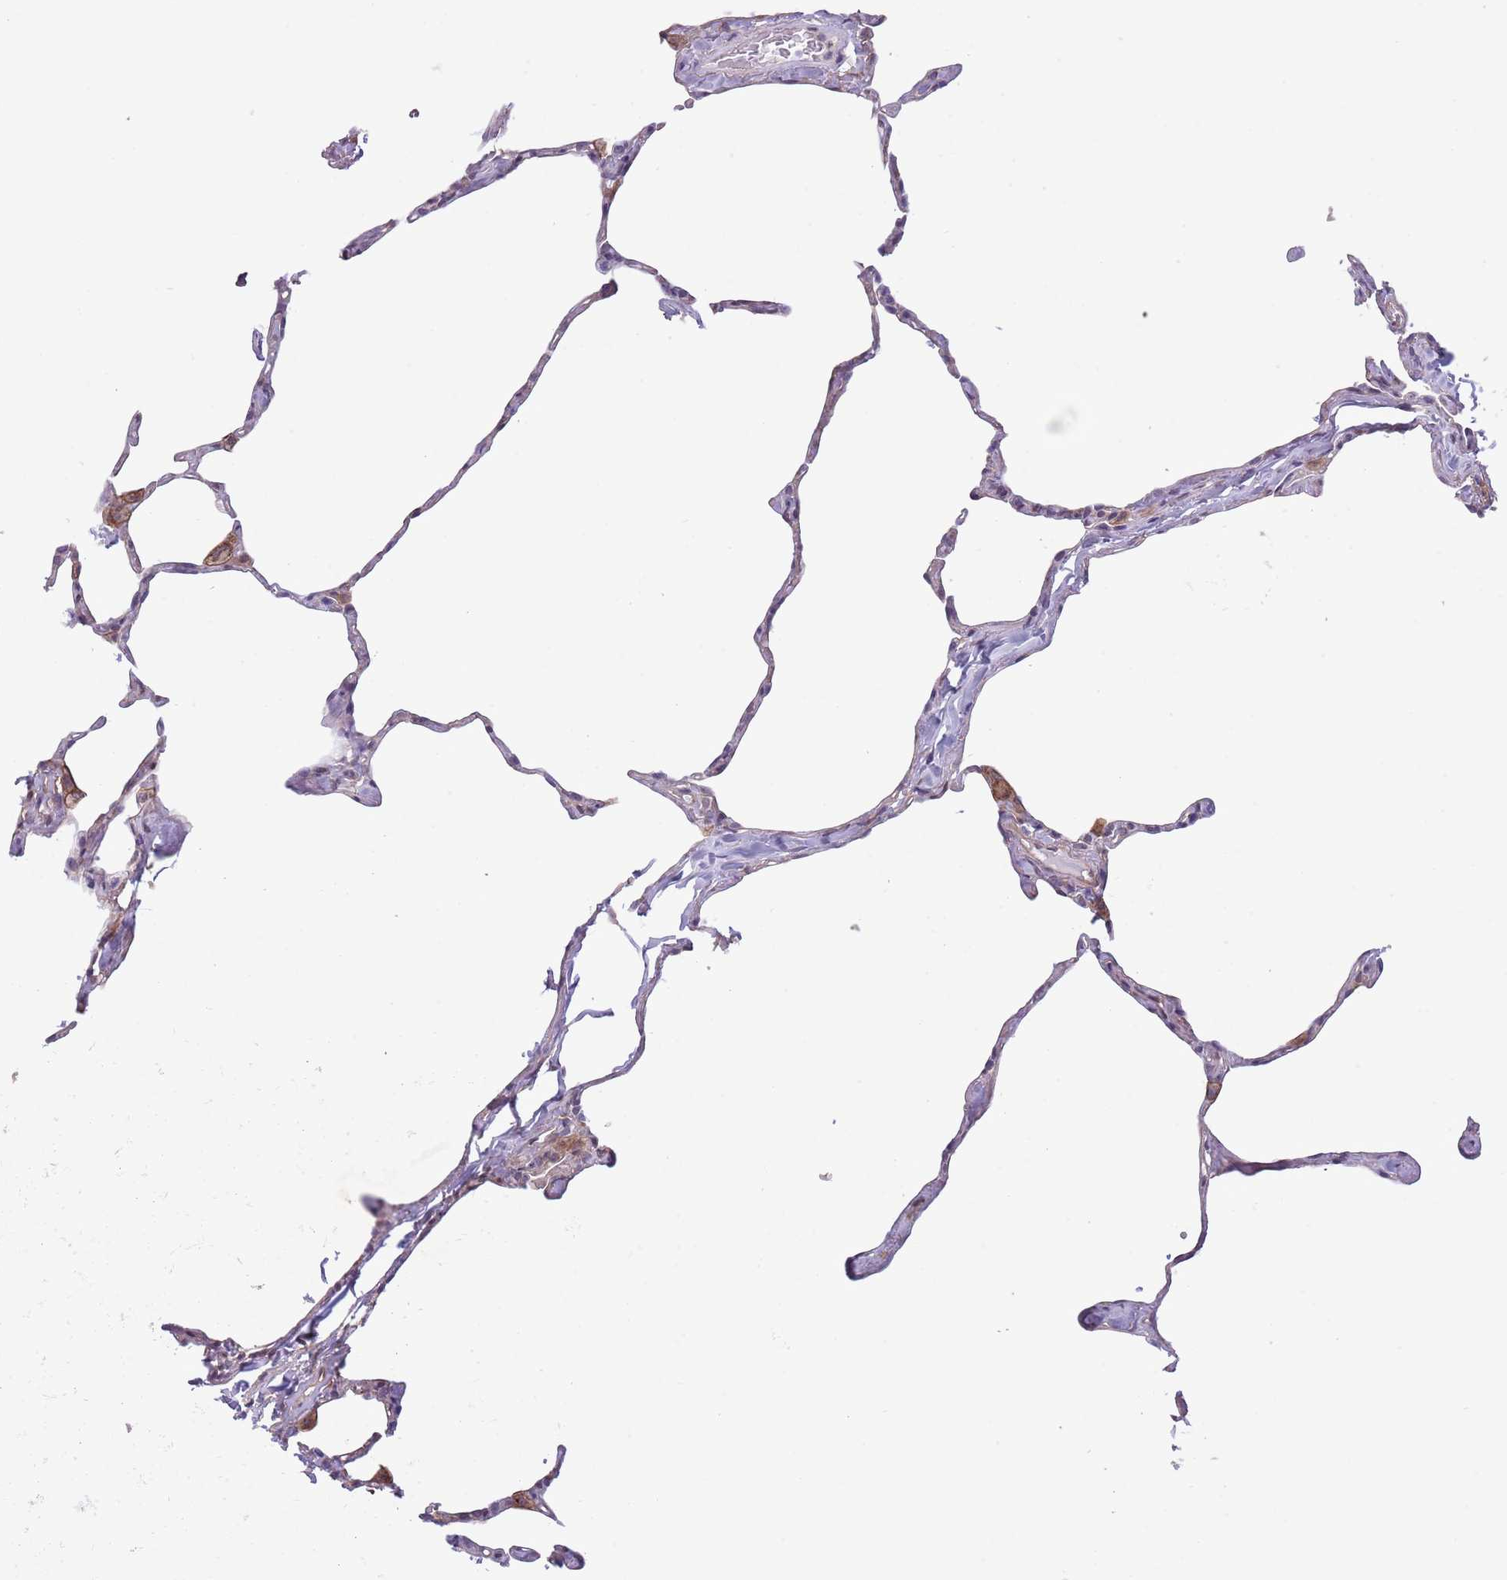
{"staining": {"intensity": "negative", "quantity": "none", "location": "none"}, "tissue": "lung", "cell_type": "Alveolar cells", "image_type": "normal", "snomed": [{"axis": "morphology", "description": "Normal tissue, NOS"}, {"axis": "topography", "description": "Lung"}], "caption": "High magnification brightfield microscopy of unremarkable lung stained with DAB (3,3'-diaminobenzidine) (brown) and counterstained with hematoxylin (blue): alveolar cells show no significant expression.", "gene": "CREBZF", "patient": {"sex": "male", "age": 65}}